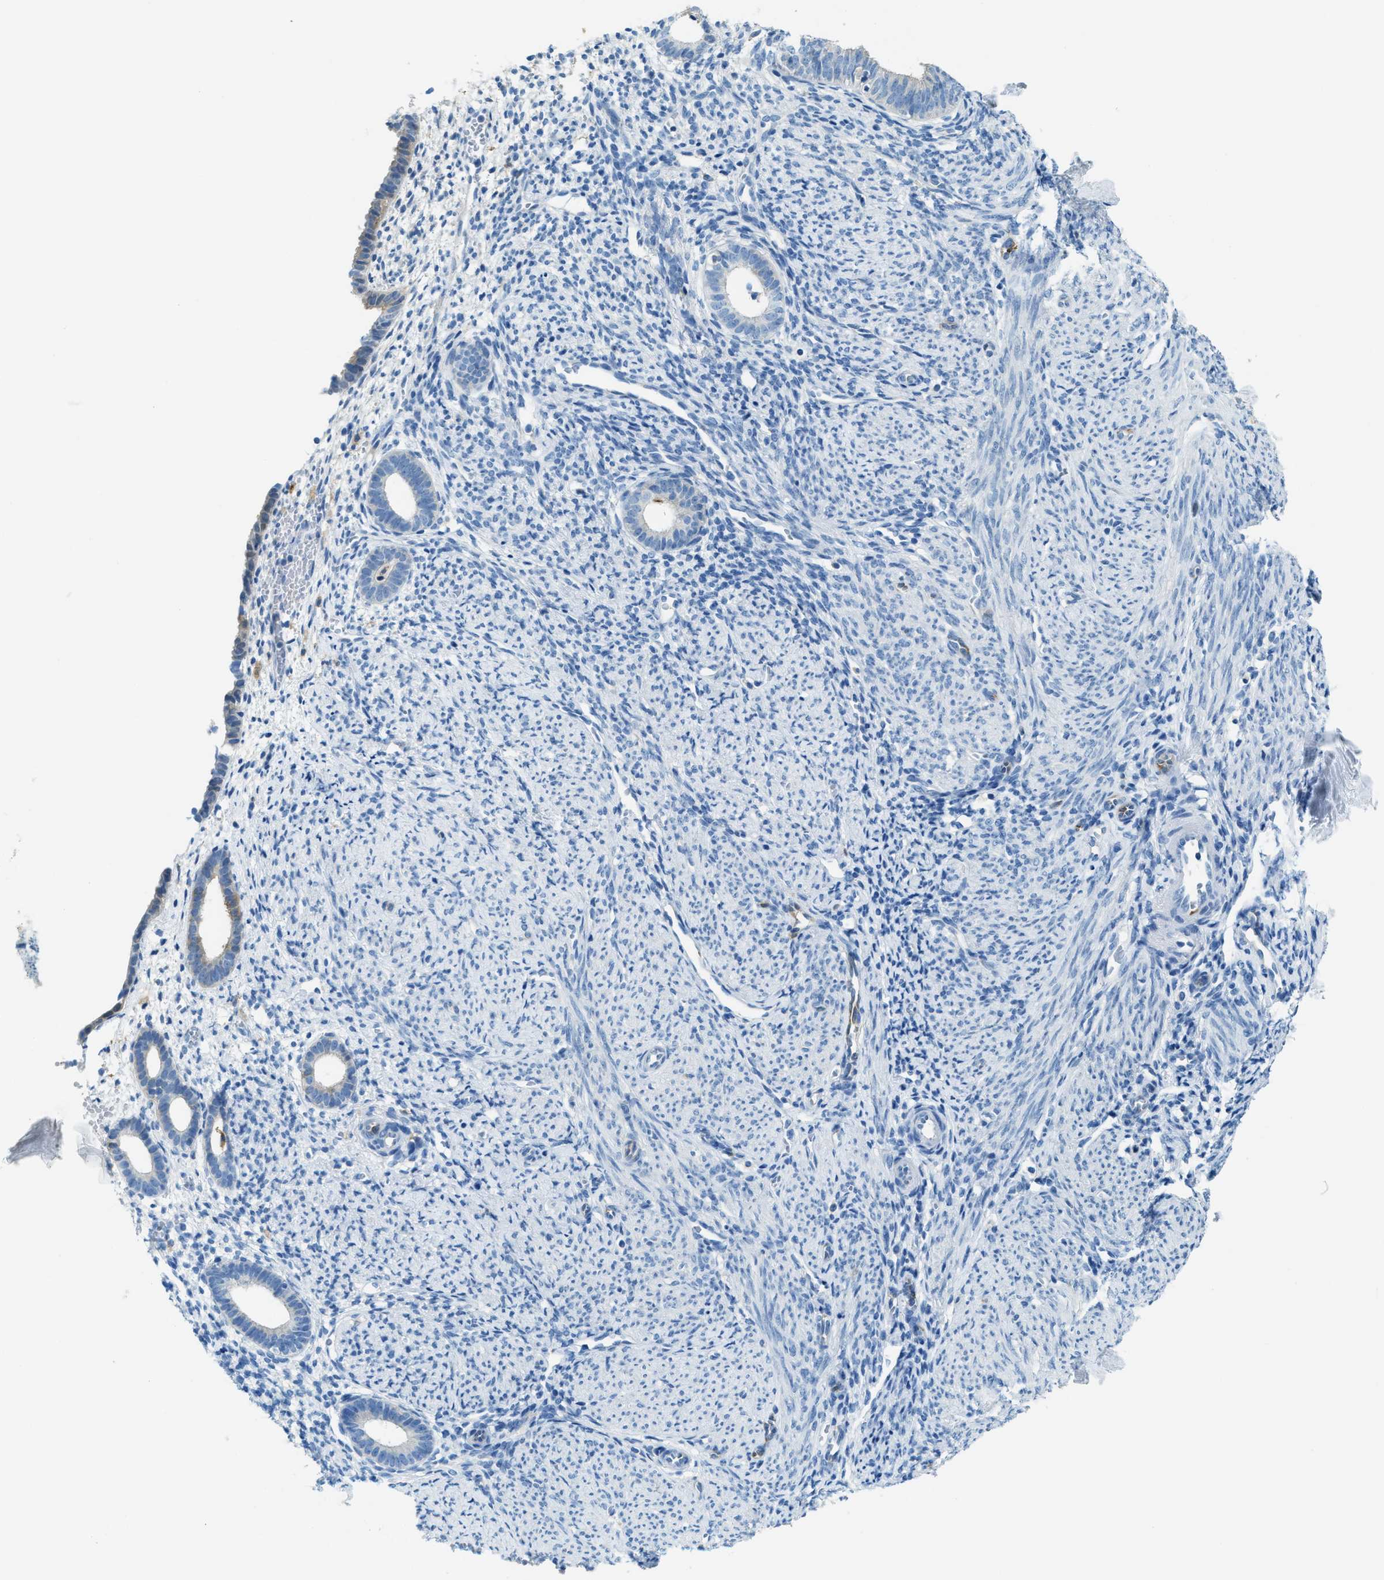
{"staining": {"intensity": "negative", "quantity": "none", "location": "none"}, "tissue": "endometrium", "cell_type": "Cells in endometrial stroma", "image_type": "normal", "snomed": [{"axis": "morphology", "description": "Normal tissue, NOS"}, {"axis": "morphology", "description": "Adenocarcinoma, NOS"}, {"axis": "topography", "description": "Endometrium"}], "caption": "DAB immunohistochemical staining of normal human endometrium exhibits no significant expression in cells in endometrial stroma. (DAB immunohistochemistry (IHC), high magnification).", "gene": "MATCAP2", "patient": {"sex": "female", "age": 57}}